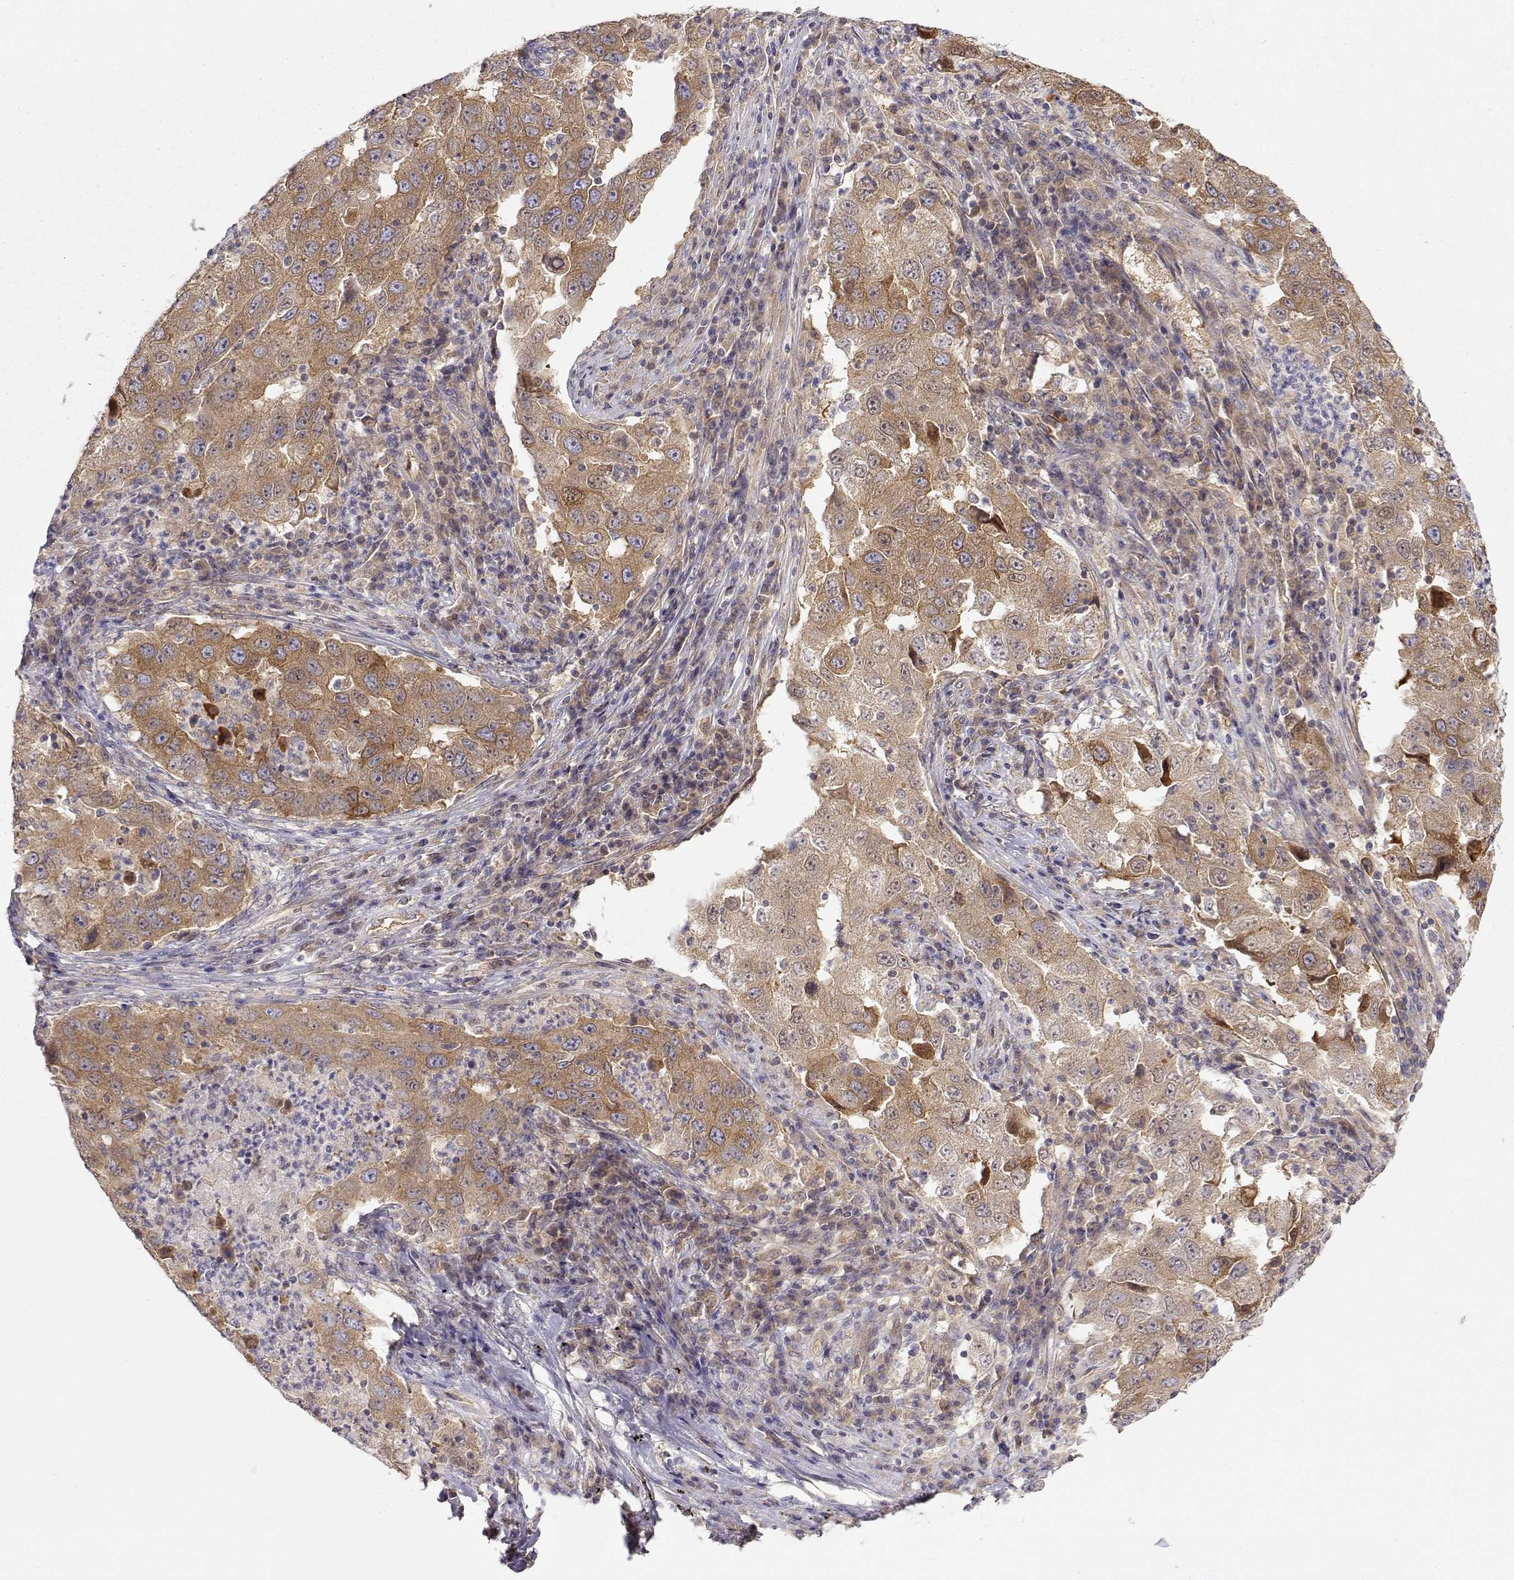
{"staining": {"intensity": "moderate", "quantity": ">75%", "location": "cytoplasmic/membranous"}, "tissue": "lung cancer", "cell_type": "Tumor cells", "image_type": "cancer", "snomed": [{"axis": "morphology", "description": "Adenocarcinoma, NOS"}, {"axis": "topography", "description": "Lung"}], "caption": "The immunohistochemical stain shows moderate cytoplasmic/membranous positivity in tumor cells of lung adenocarcinoma tissue.", "gene": "PAIP1", "patient": {"sex": "male", "age": 73}}